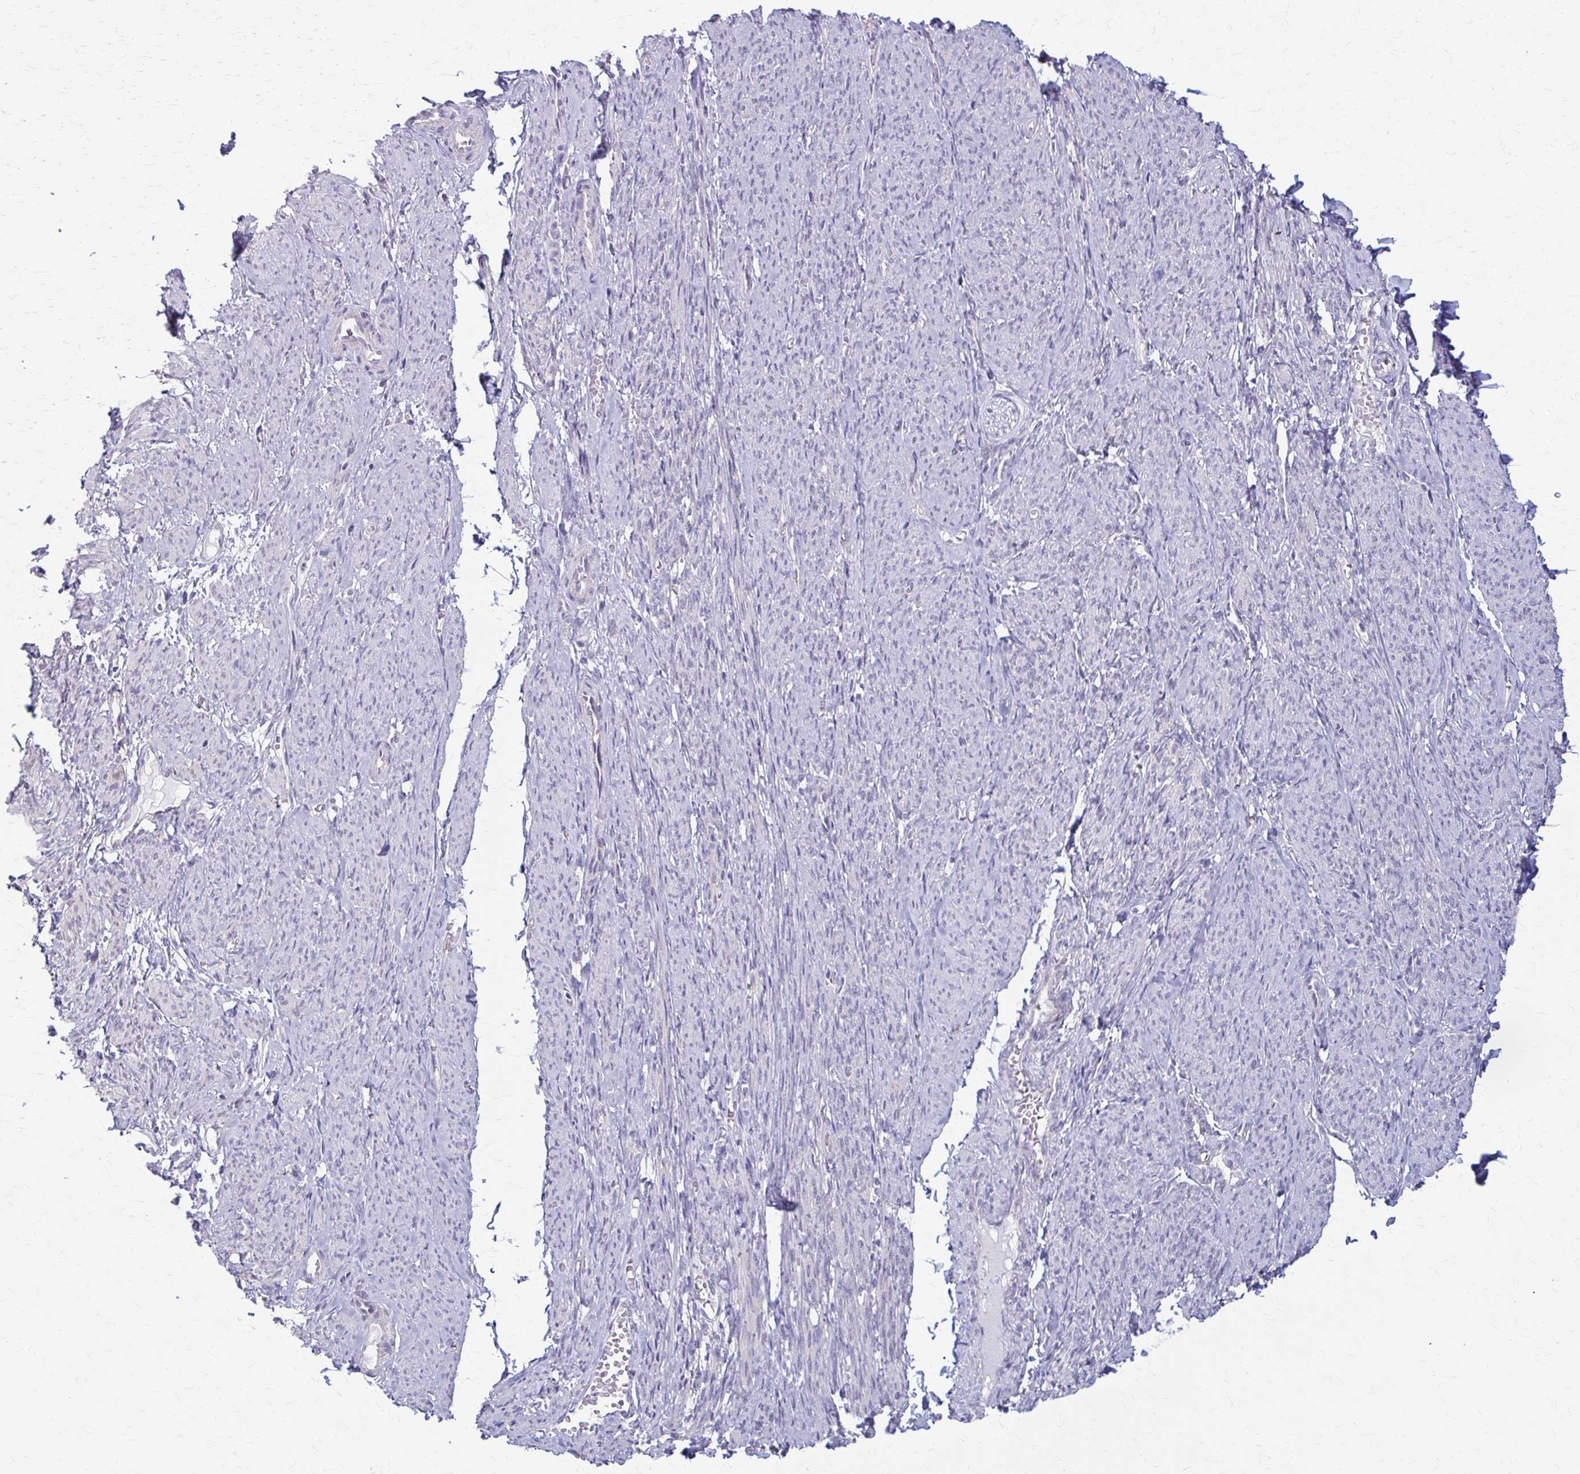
{"staining": {"intensity": "negative", "quantity": "none", "location": "none"}, "tissue": "smooth muscle", "cell_type": "Smooth muscle cells", "image_type": "normal", "snomed": [{"axis": "morphology", "description": "Normal tissue, NOS"}, {"axis": "topography", "description": "Smooth muscle"}], "caption": "The micrograph displays no staining of smooth muscle cells in normal smooth muscle. Nuclei are stained in blue.", "gene": "PRKRA", "patient": {"sex": "female", "age": 65}}